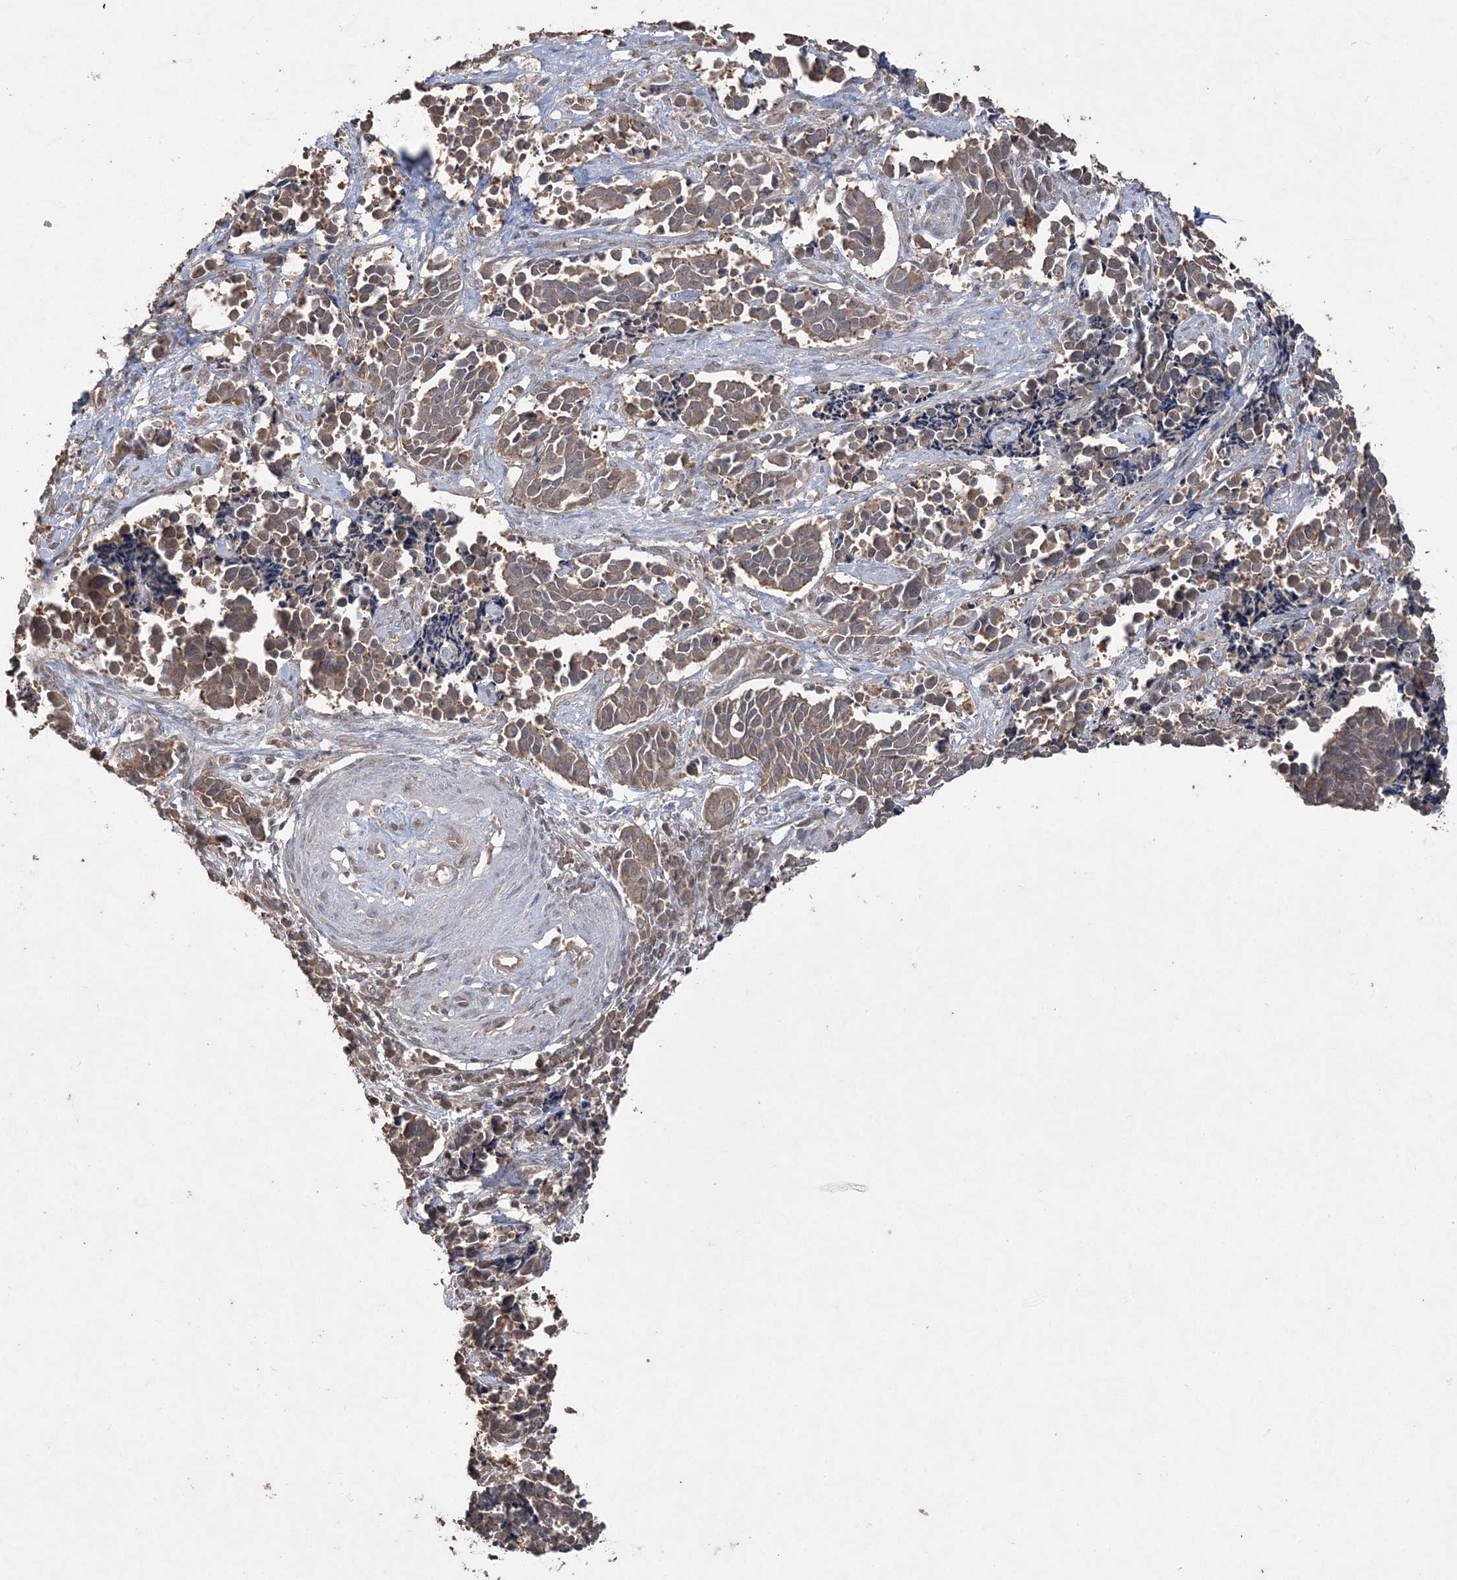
{"staining": {"intensity": "weak", "quantity": ">75%", "location": "cytoplasmic/membranous"}, "tissue": "cervical cancer", "cell_type": "Tumor cells", "image_type": "cancer", "snomed": [{"axis": "morphology", "description": "Normal tissue, NOS"}, {"axis": "morphology", "description": "Squamous cell carcinoma, NOS"}, {"axis": "topography", "description": "Cervix"}], "caption": "Cervical cancer stained for a protein (brown) displays weak cytoplasmic/membranous positive positivity in approximately >75% of tumor cells.", "gene": "EHHADH", "patient": {"sex": "female", "age": 35}}